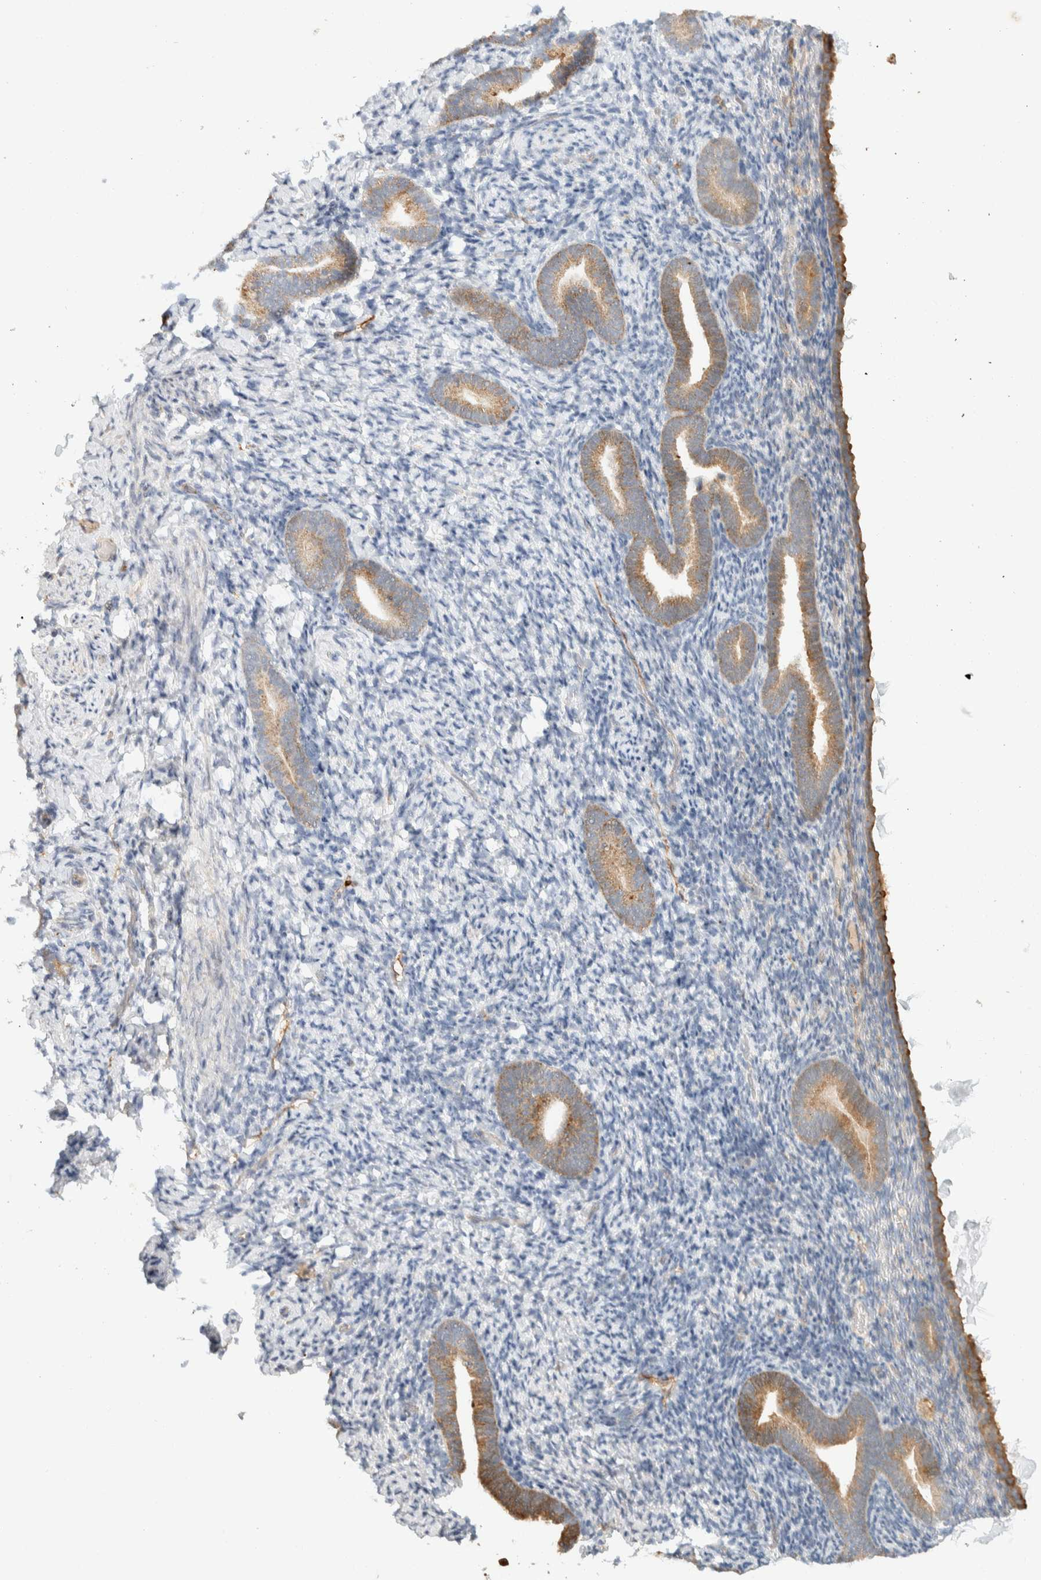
{"staining": {"intensity": "negative", "quantity": "none", "location": "none"}, "tissue": "endometrium", "cell_type": "Cells in endometrial stroma", "image_type": "normal", "snomed": [{"axis": "morphology", "description": "Normal tissue, NOS"}, {"axis": "topography", "description": "Endometrium"}], "caption": "DAB immunohistochemical staining of normal endometrium exhibits no significant expression in cells in endometrial stroma.", "gene": "KIF9", "patient": {"sex": "female", "age": 51}}